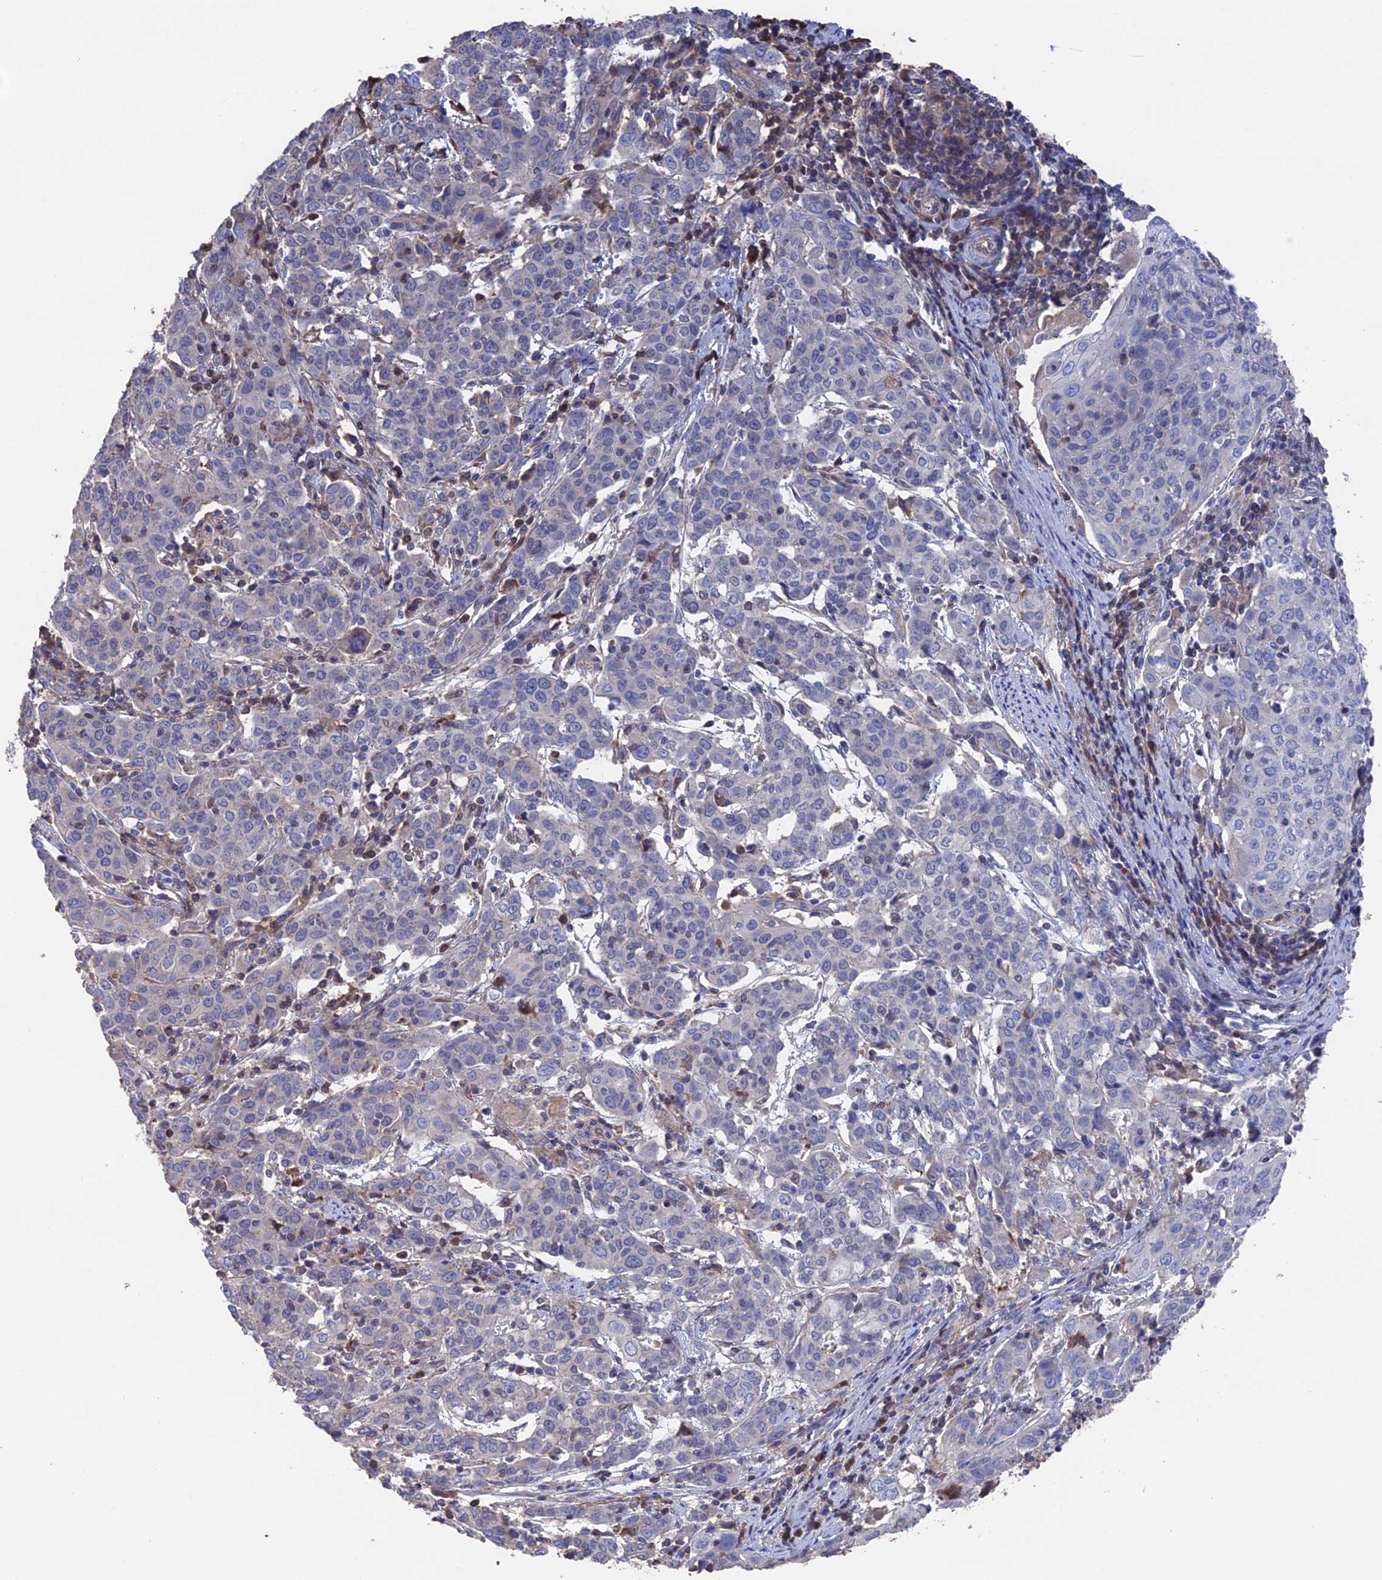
{"staining": {"intensity": "negative", "quantity": "none", "location": "none"}, "tissue": "cervical cancer", "cell_type": "Tumor cells", "image_type": "cancer", "snomed": [{"axis": "morphology", "description": "Squamous cell carcinoma, NOS"}, {"axis": "topography", "description": "Cervix"}], "caption": "Immunohistochemical staining of cervical squamous cell carcinoma exhibits no significant staining in tumor cells.", "gene": "HPF1", "patient": {"sex": "female", "age": 67}}